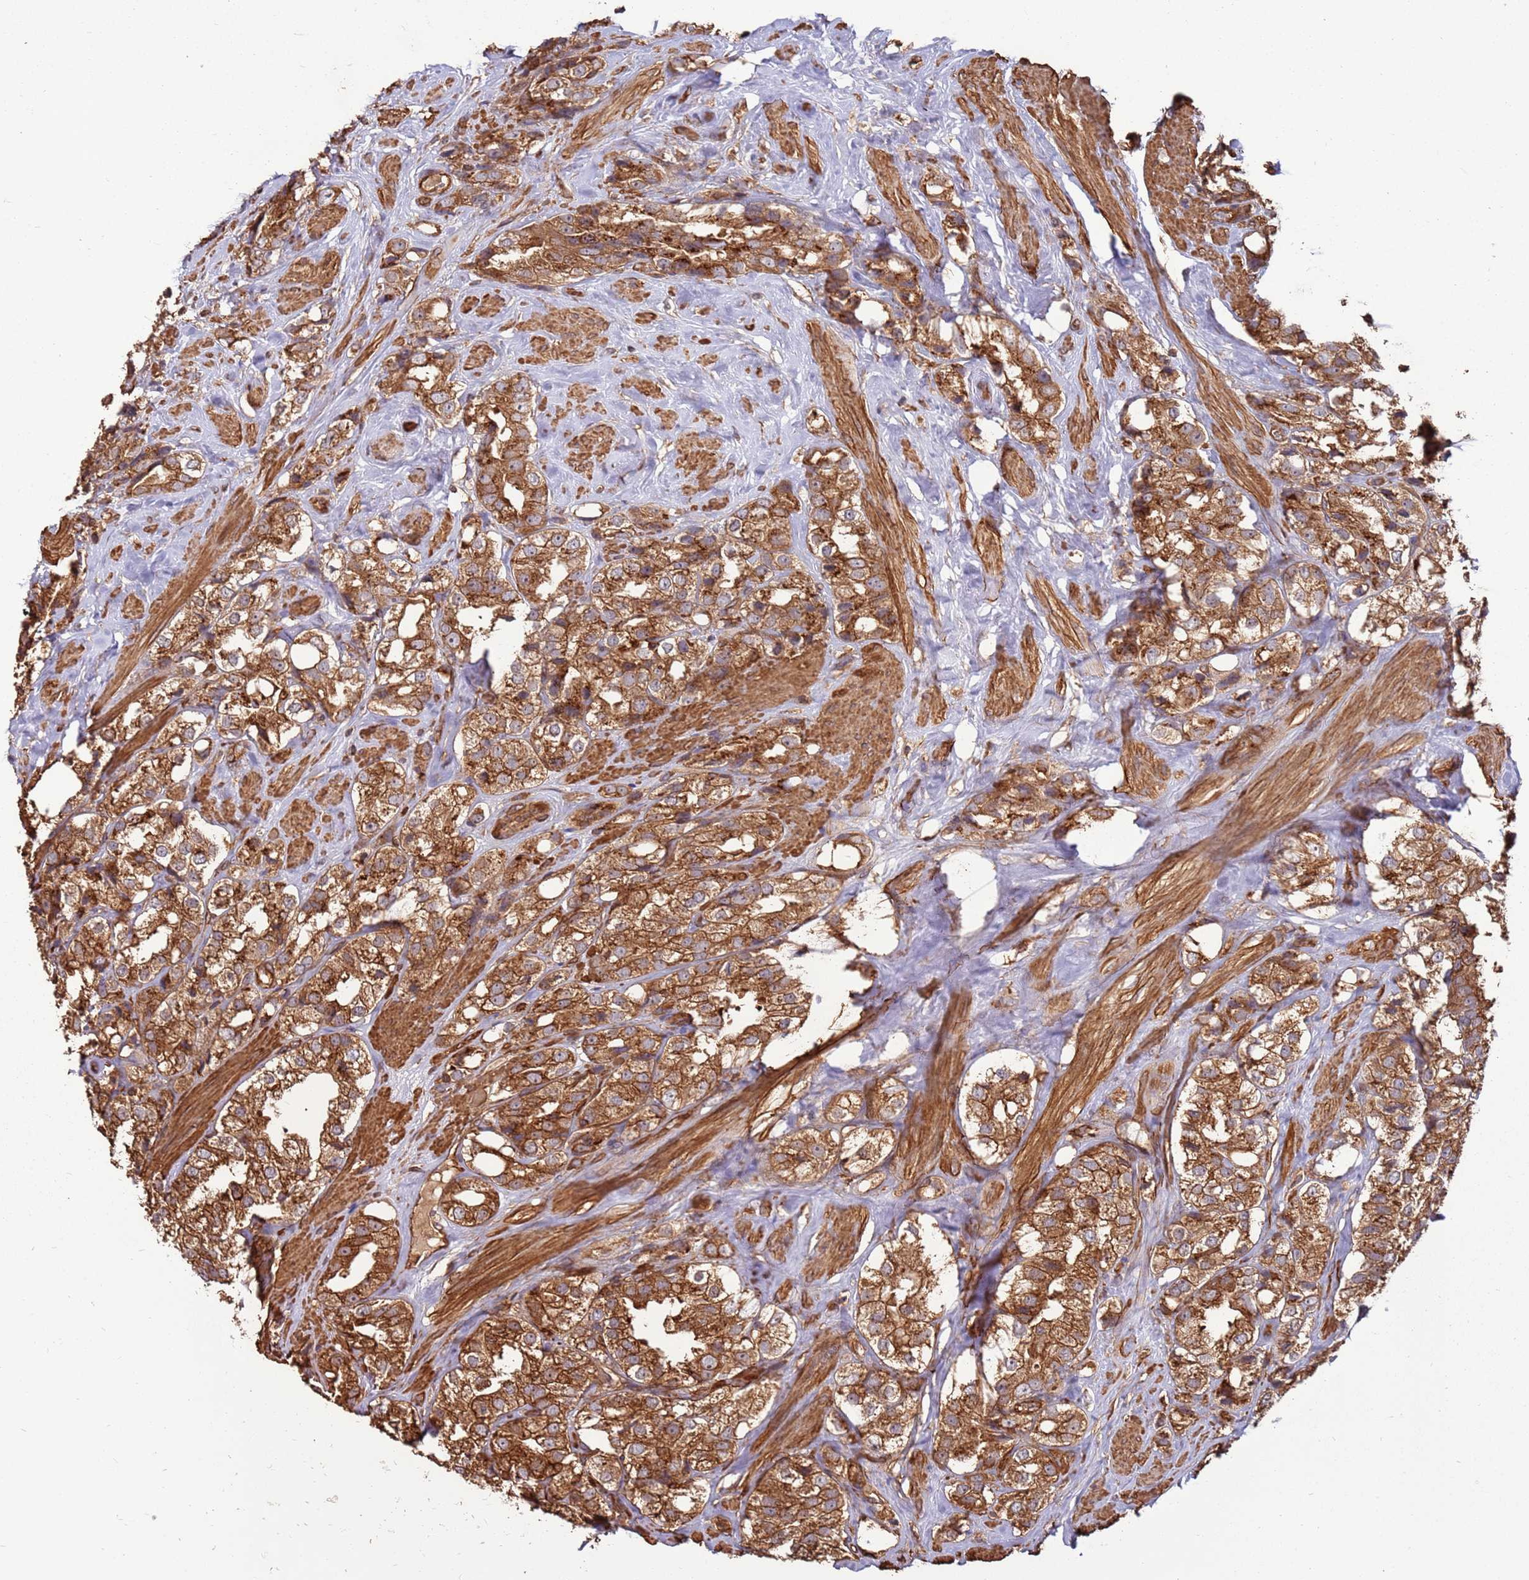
{"staining": {"intensity": "moderate", "quantity": ">75%", "location": "cytoplasmic/membranous"}, "tissue": "prostate cancer", "cell_type": "Tumor cells", "image_type": "cancer", "snomed": [{"axis": "morphology", "description": "Adenocarcinoma, NOS"}, {"axis": "topography", "description": "Prostate"}], "caption": "Immunohistochemical staining of human prostate cancer (adenocarcinoma) displays moderate cytoplasmic/membranous protein expression in approximately >75% of tumor cells.", "gene": "ACVR2A", "patient": {"sex": "male", "age": 79}}